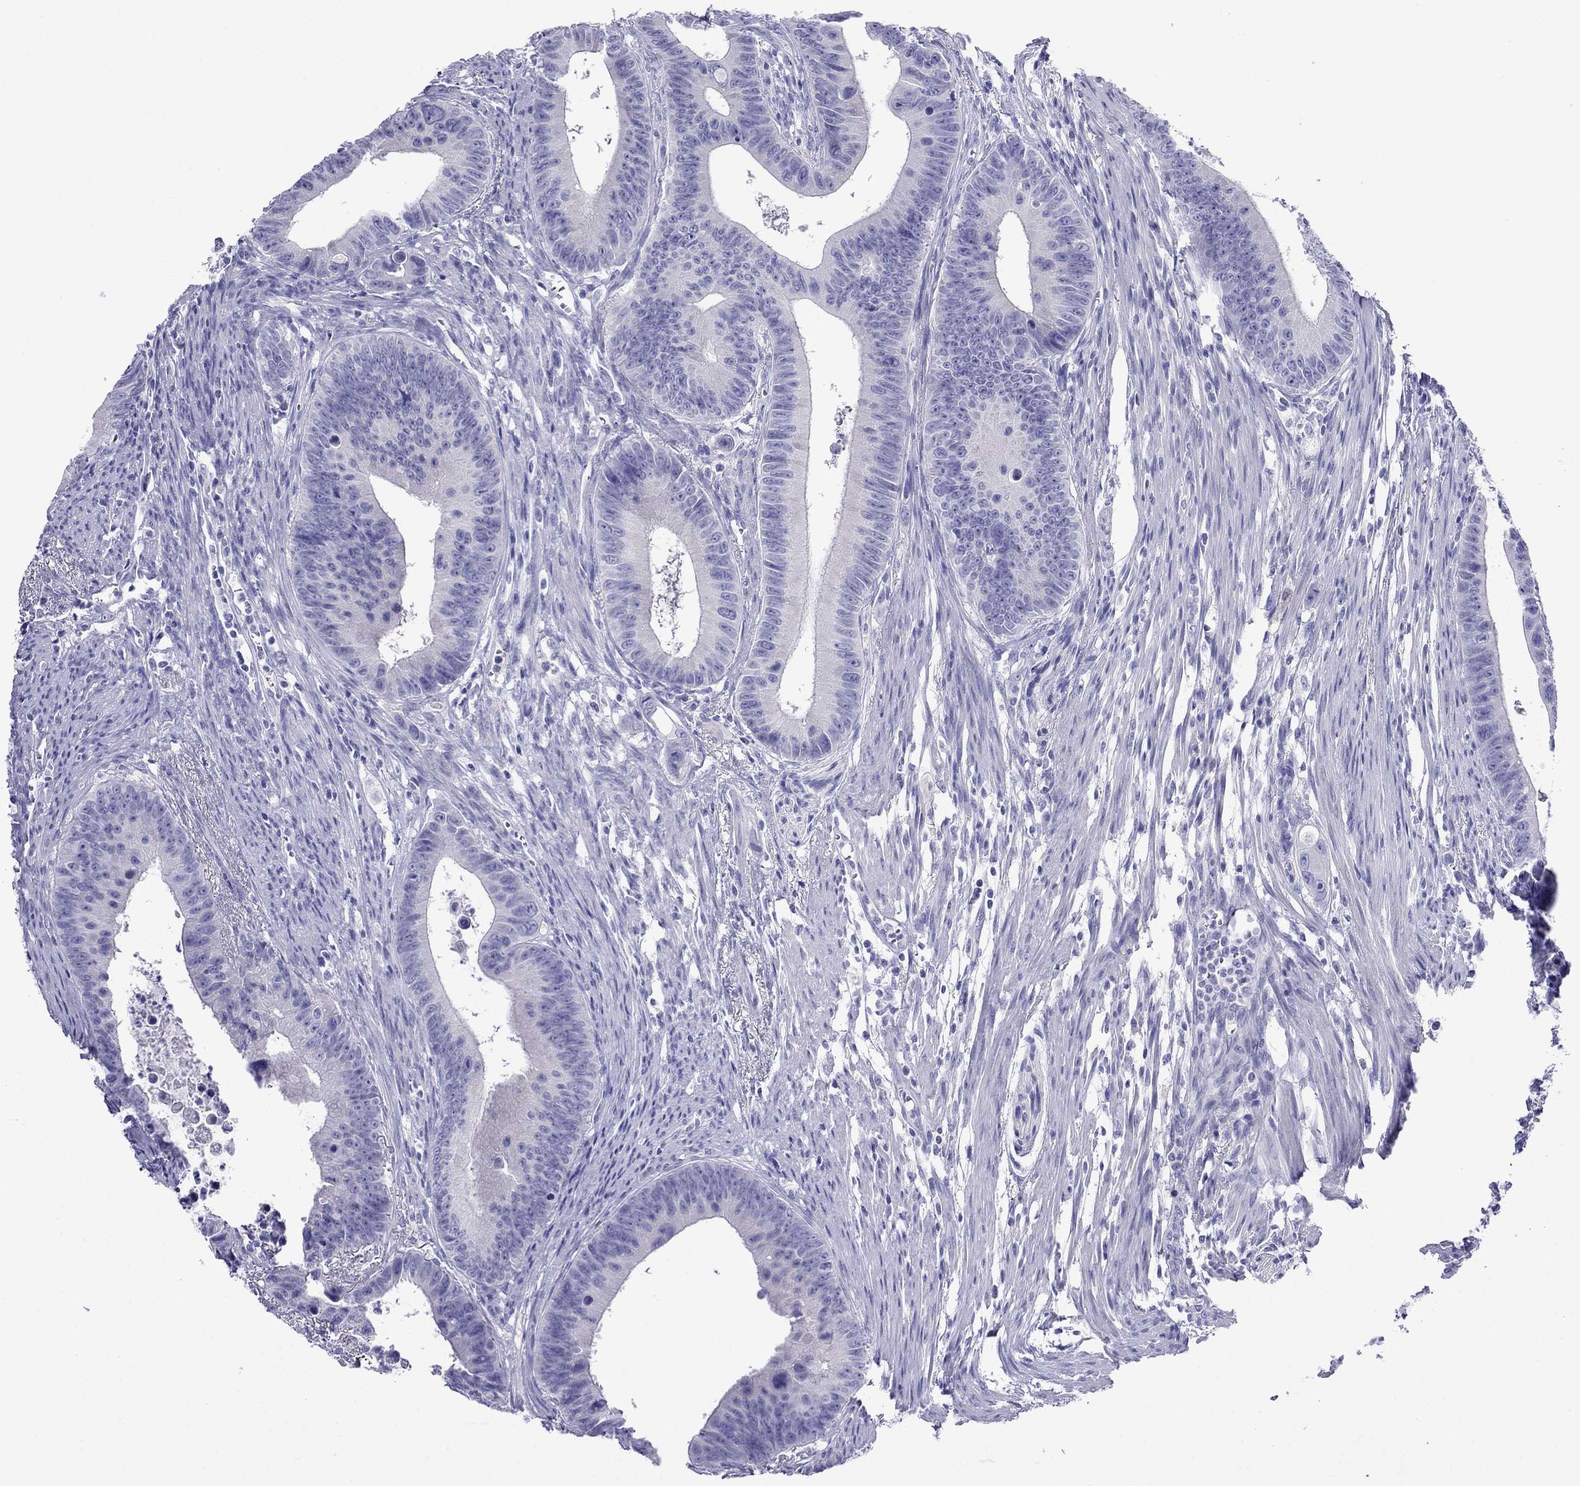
{"staining": {"intensity": "negative", "quantity": "none", "location": "none"}, "tissue": "colorectal cancer", "cell_type": "Tumor cells", "image_type": "cancer", "snomed": [{"axis": "morphology", "description": "Adenocarcinoma, NOS"}, {"axis": "topography", "description": "Colon"}], "caption": "The micrograph demonstrates no significant positivity in tumor cells of colorectal adenocarcinoma.", "gene": "PCDHA6", "patient": {"sex": "female", "age": 87}}